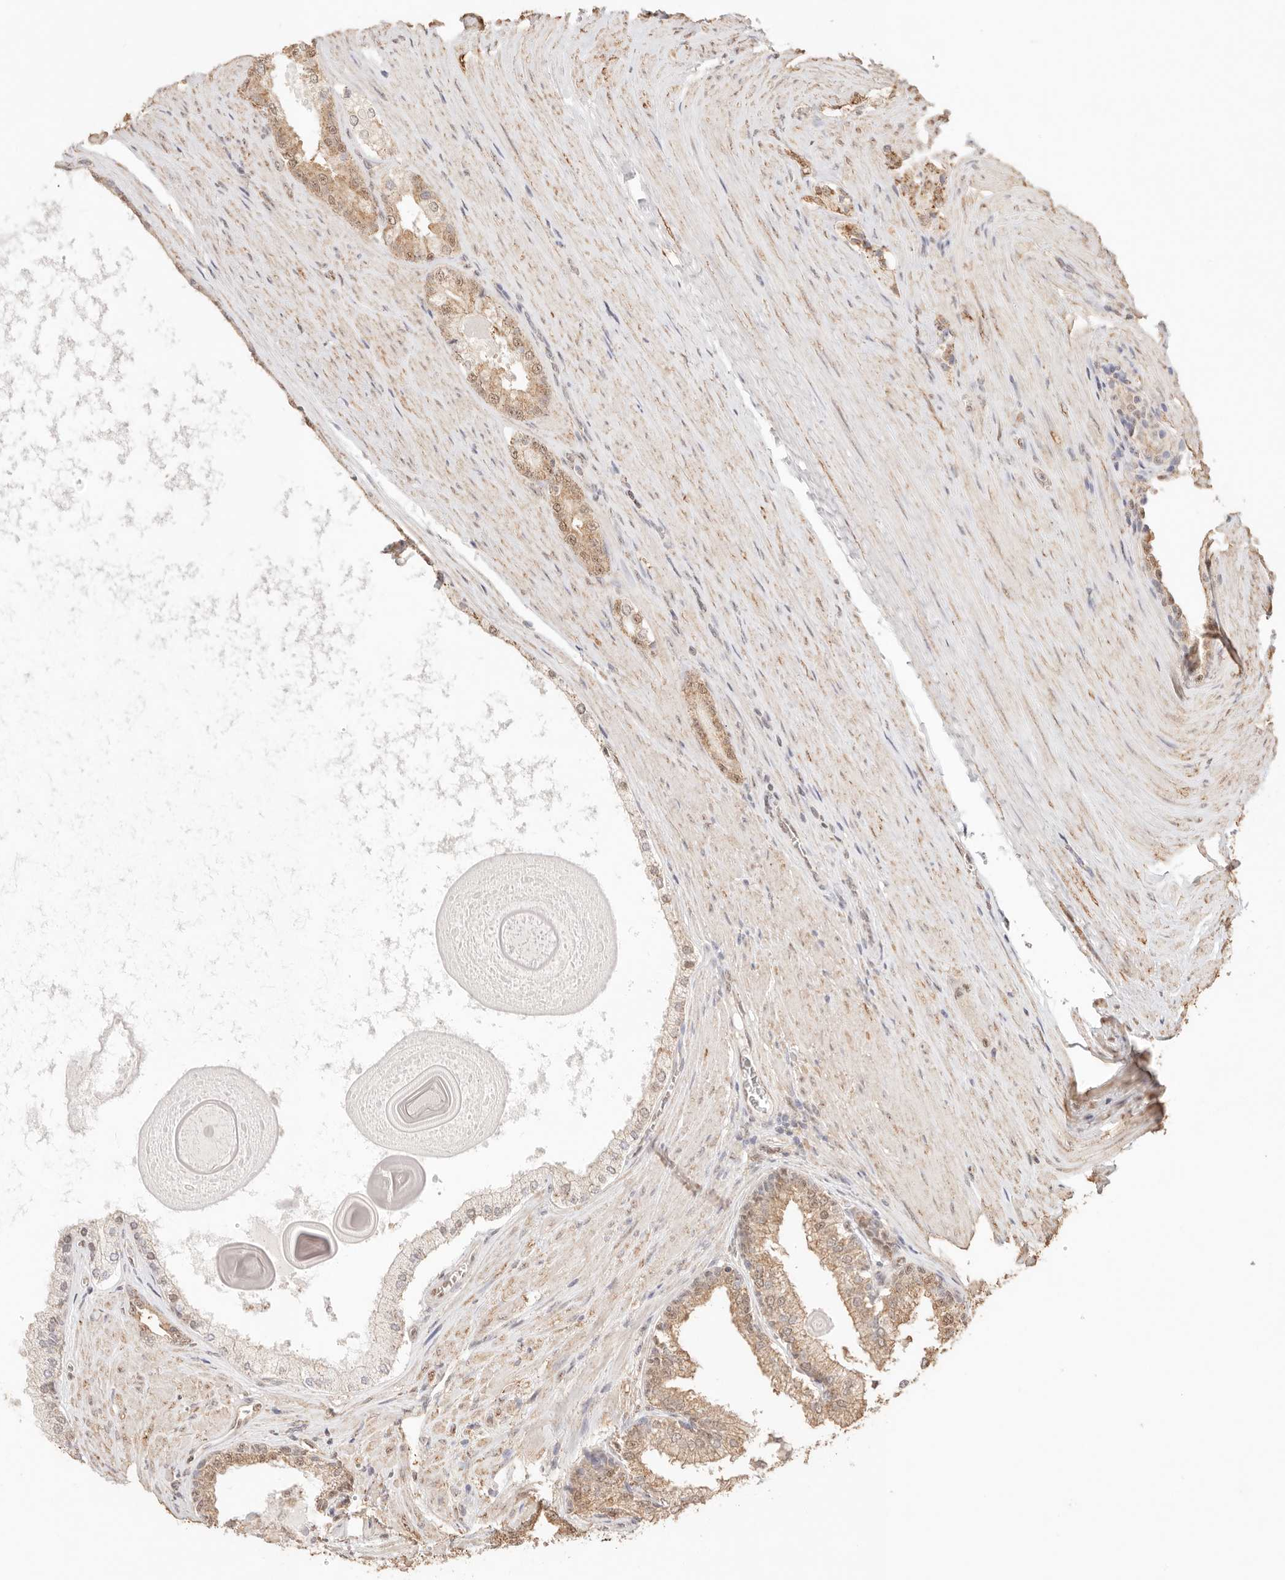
{"staining": {"intensity": "moderate", "quantity": ">75%", "location": "cytoplasmic/membranous"}, "tissue": "prostate cancer", "cell_type": "Tumor cells", "image_type": "cancer", "snomed": [{"axis": "morphology", "description": "Adenocarcinoma, High grade"}, {"axis": "topography", "description": "Prostate"}], "caption": "High-power microscopy captured an immunohistochemistry (IHC) photomicrograph of high-grade adenocarcinoma (prostate), revealing moderate cytoplasmic/membranous staining in approximately >75% of tumor cells.", "gene": "IL1R2", "patient": {"sex": "male", "age": 60}}